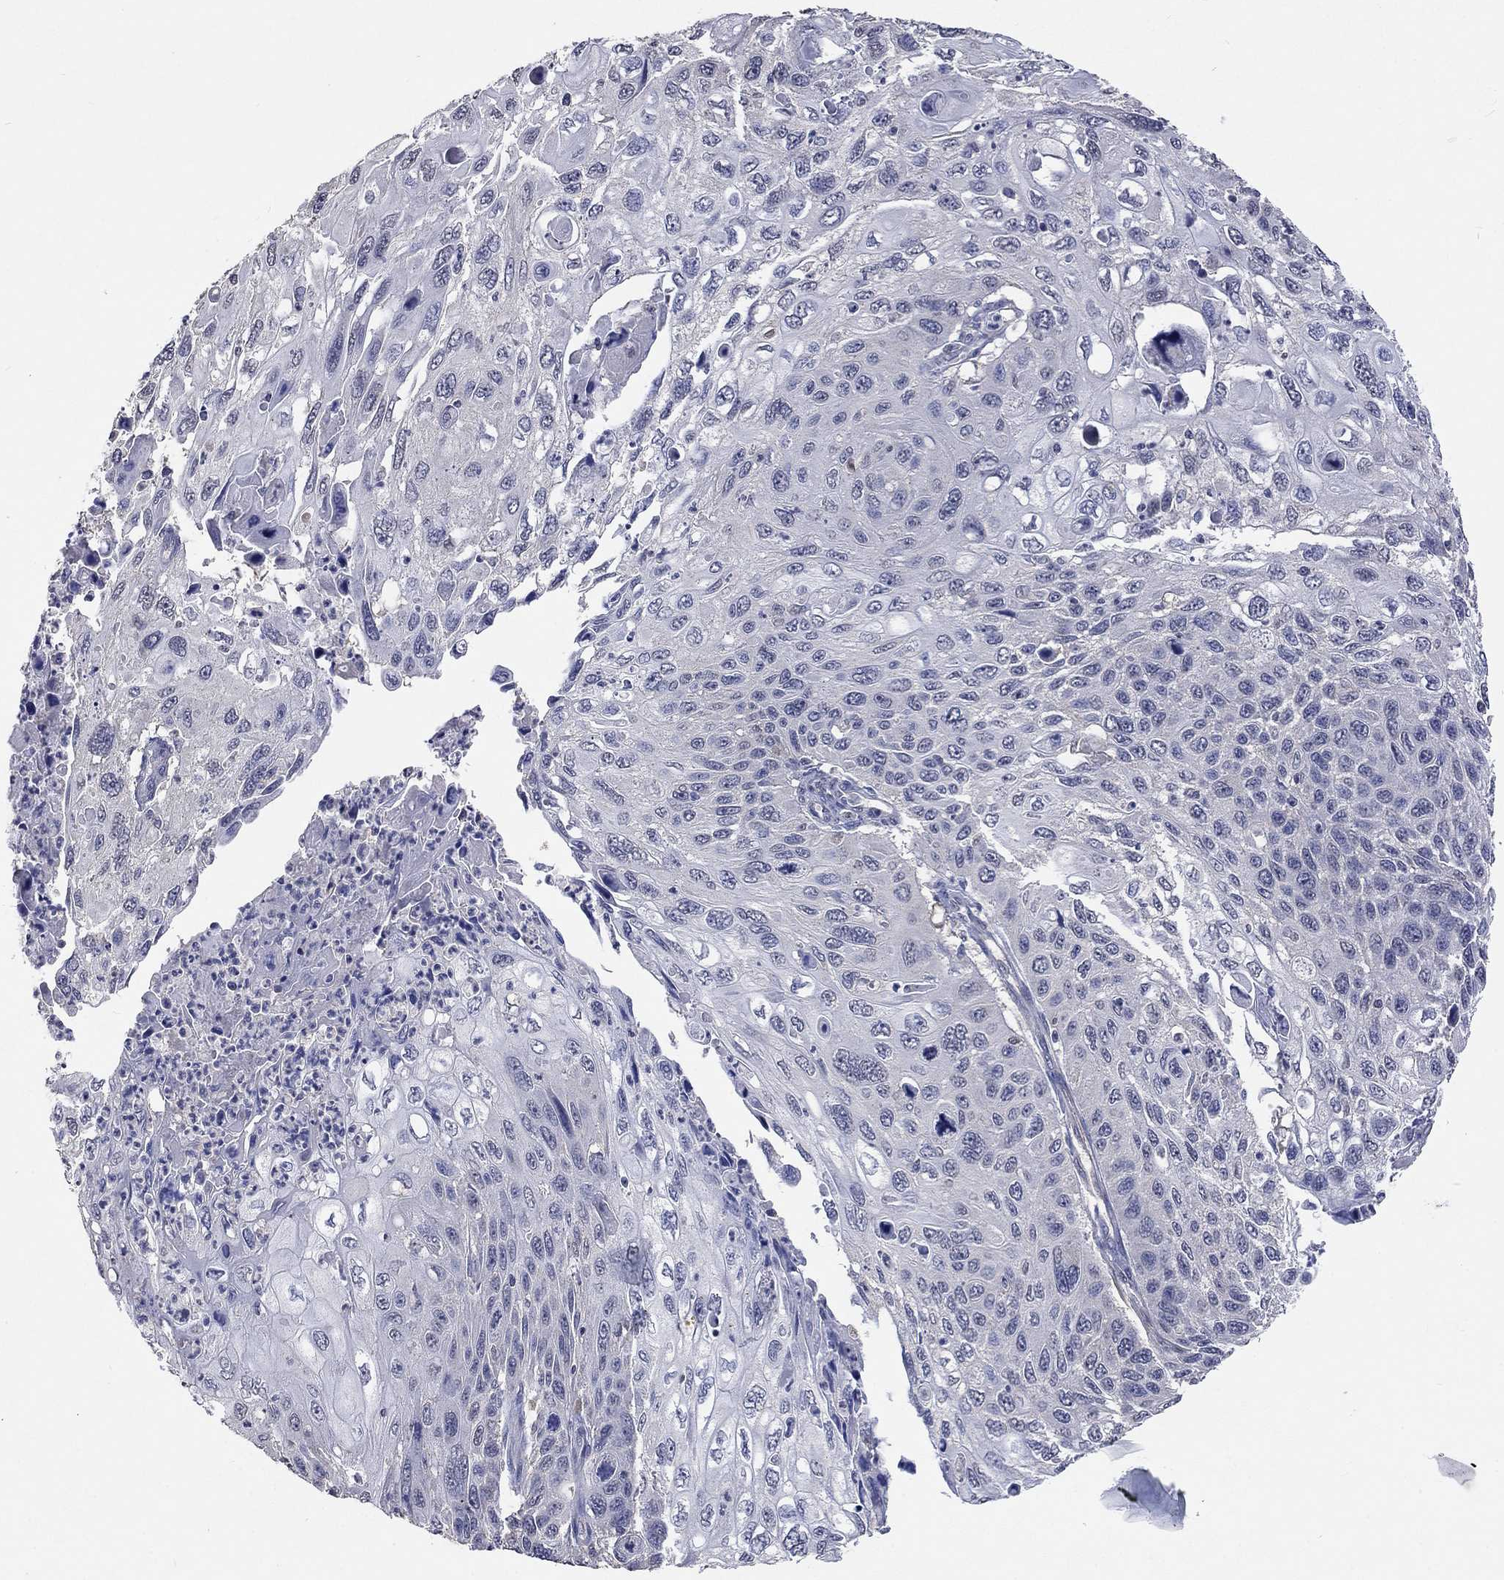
{"staining": {"intensity": "negative", "quantity": "none", "location": "none"}, "tissue": "cervical cancer", "cell_type": "Tumor cells", "image_type": "cancer", "snomed": [{"axis": "morphology", "description": "Squamous cell carcinoma, NOS"}, {"axis": "topography", "description": "Cervix"}], "caption": "Tumor cells show no significant positivity in cervical cancer. (DAB (3,3'-diaminobenzidine) IHC, high magnification).", "gene": "ZBTB18", "patient": {"sex": "female", "age": 70}}